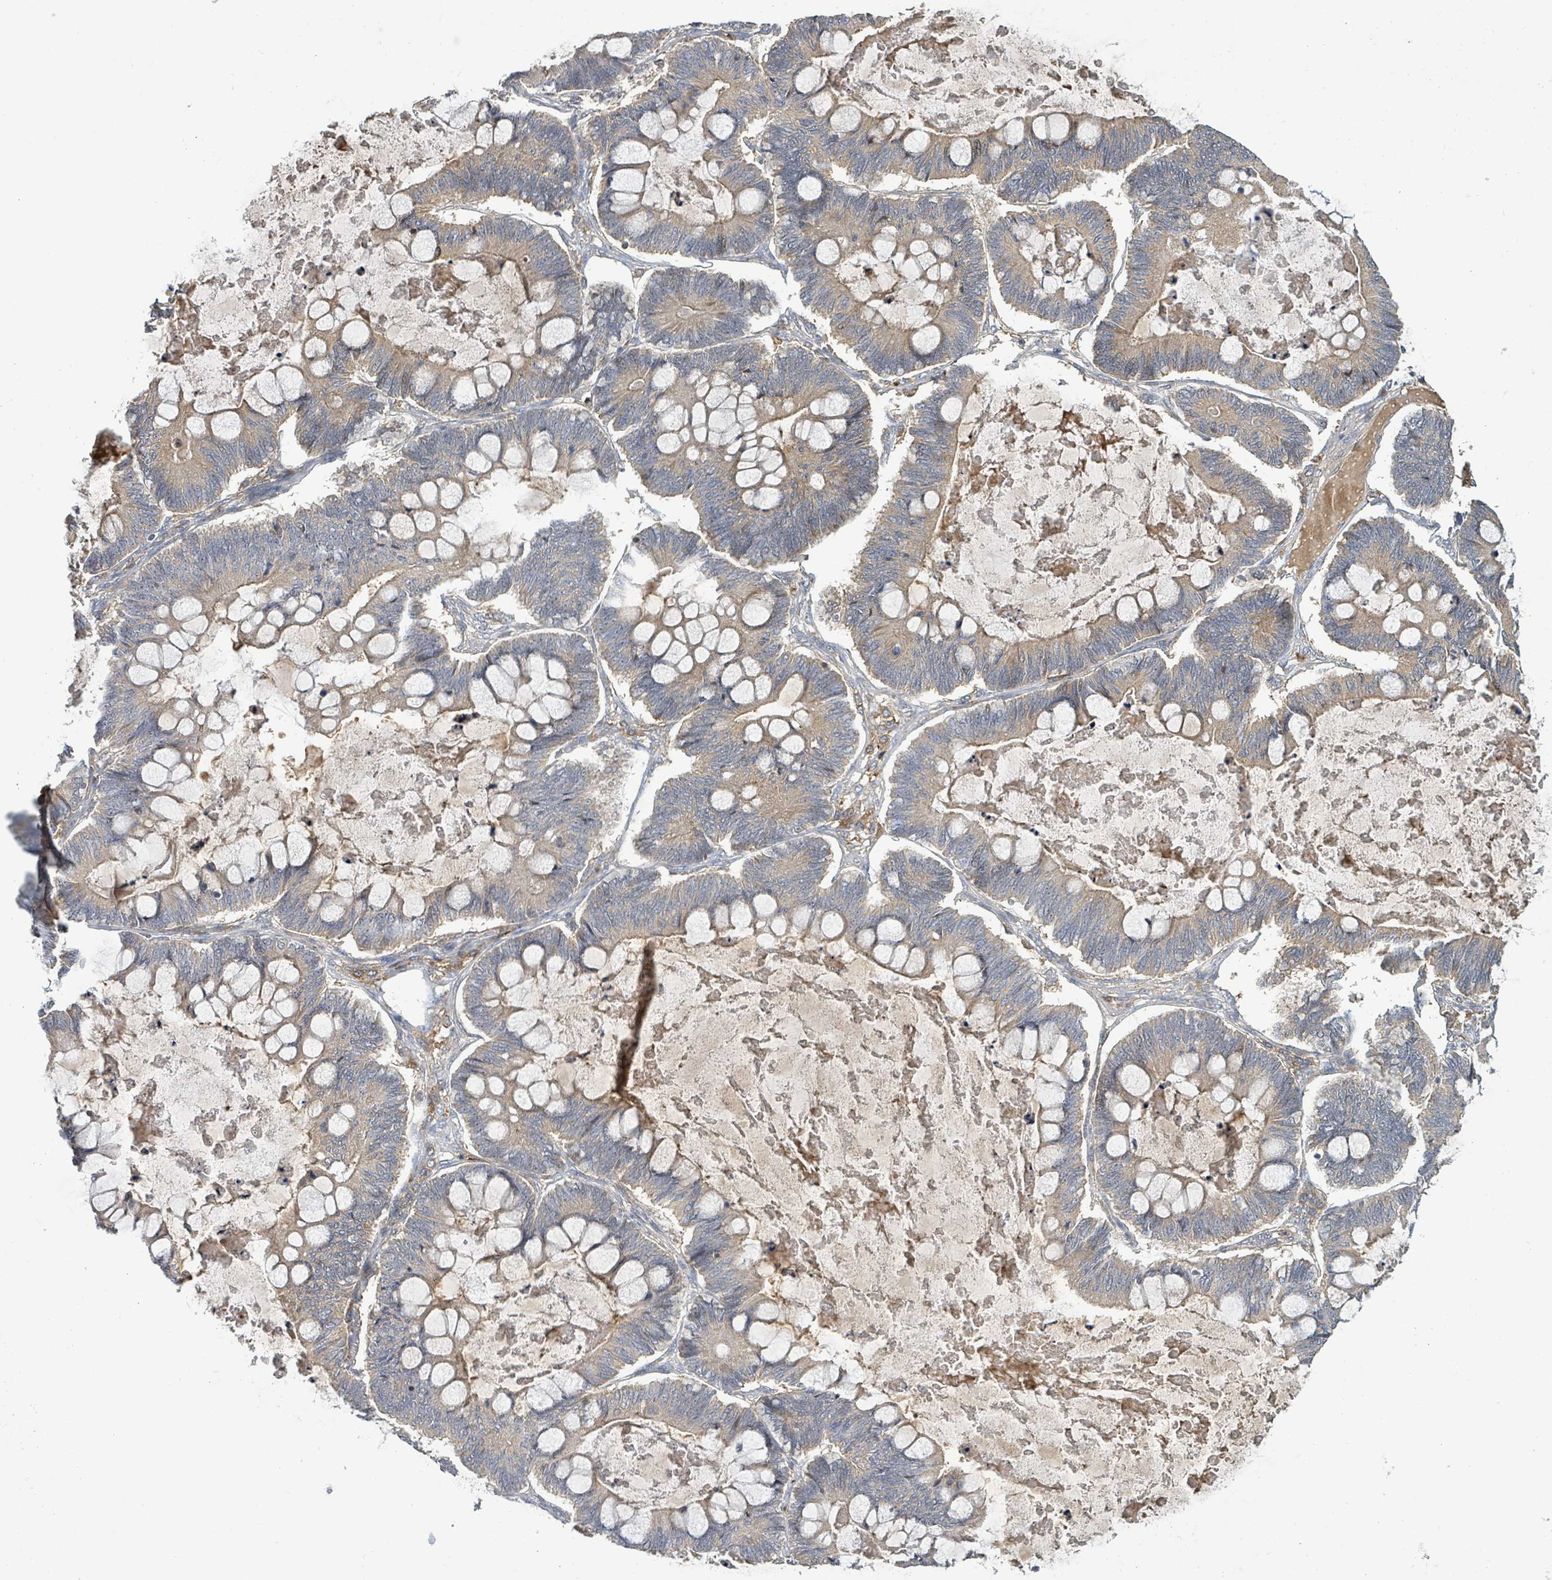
{"staining": {"intensity": "weak", "quantity": ">75%", "location": "cytoplasmic/membranous"}, "tissue": "ovarian cancer", "cell_type": "Tumor cells", "image_type": "cancer", "snomed": [{"axis": "morphology", "description": "Cystadenocarcinoma, mucinous, NOS"}, {"axis": "topography", "description": "Ovary"}], "caption": "Ovarian cancer (mucinous cystadenocarcinoma) tissue demonstrates weak cytoplasmic/membranous positivity in approximately >75% of tumor cells The staining was performed using DAB, with brown indicating positive protein expression. Nuclei are stained blue with hematoxylin.", "gene": "STARD4", "patient": {"sex": "female", "age": 61}}